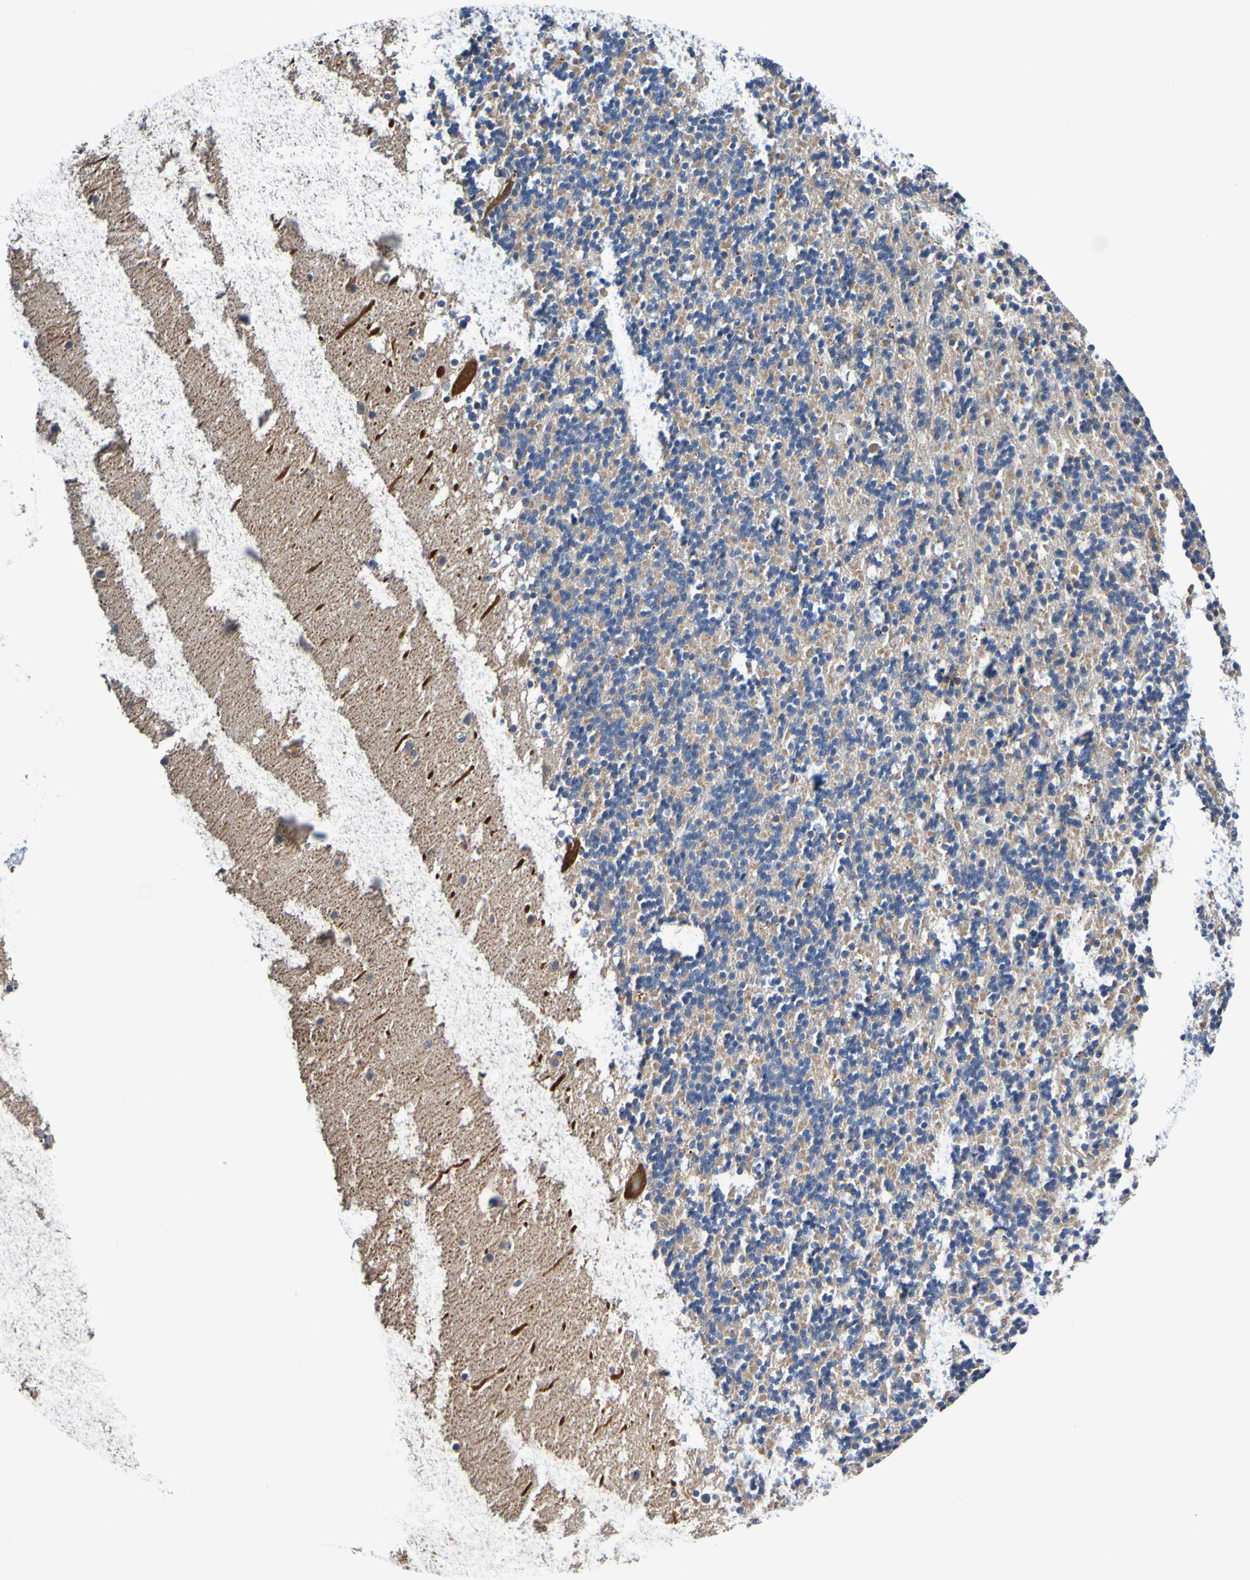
{"staining": {"intensity": "negative", "quantity": "none", "location": "none"}, "tissue": "cerebellum", "cell_type": "Cells in granular layer", "image_type": "normal", "snomed": [{"axis": "morphology", "description": "Normal tissue, NOS"}, {"axis": "topography", "description": "Cerebellum"}], "caption": "High power microscopy image of an IHC image of unremarkable cerebellum, revealing no significant positivity in cells in granular layer. (DAB (3,3'-diaminobenzidine) immunohistochemistry visualized using brightfield microscopy, high magnification).", "gene": "METAP2", "patient": {"sex": "male", "age": 45}}